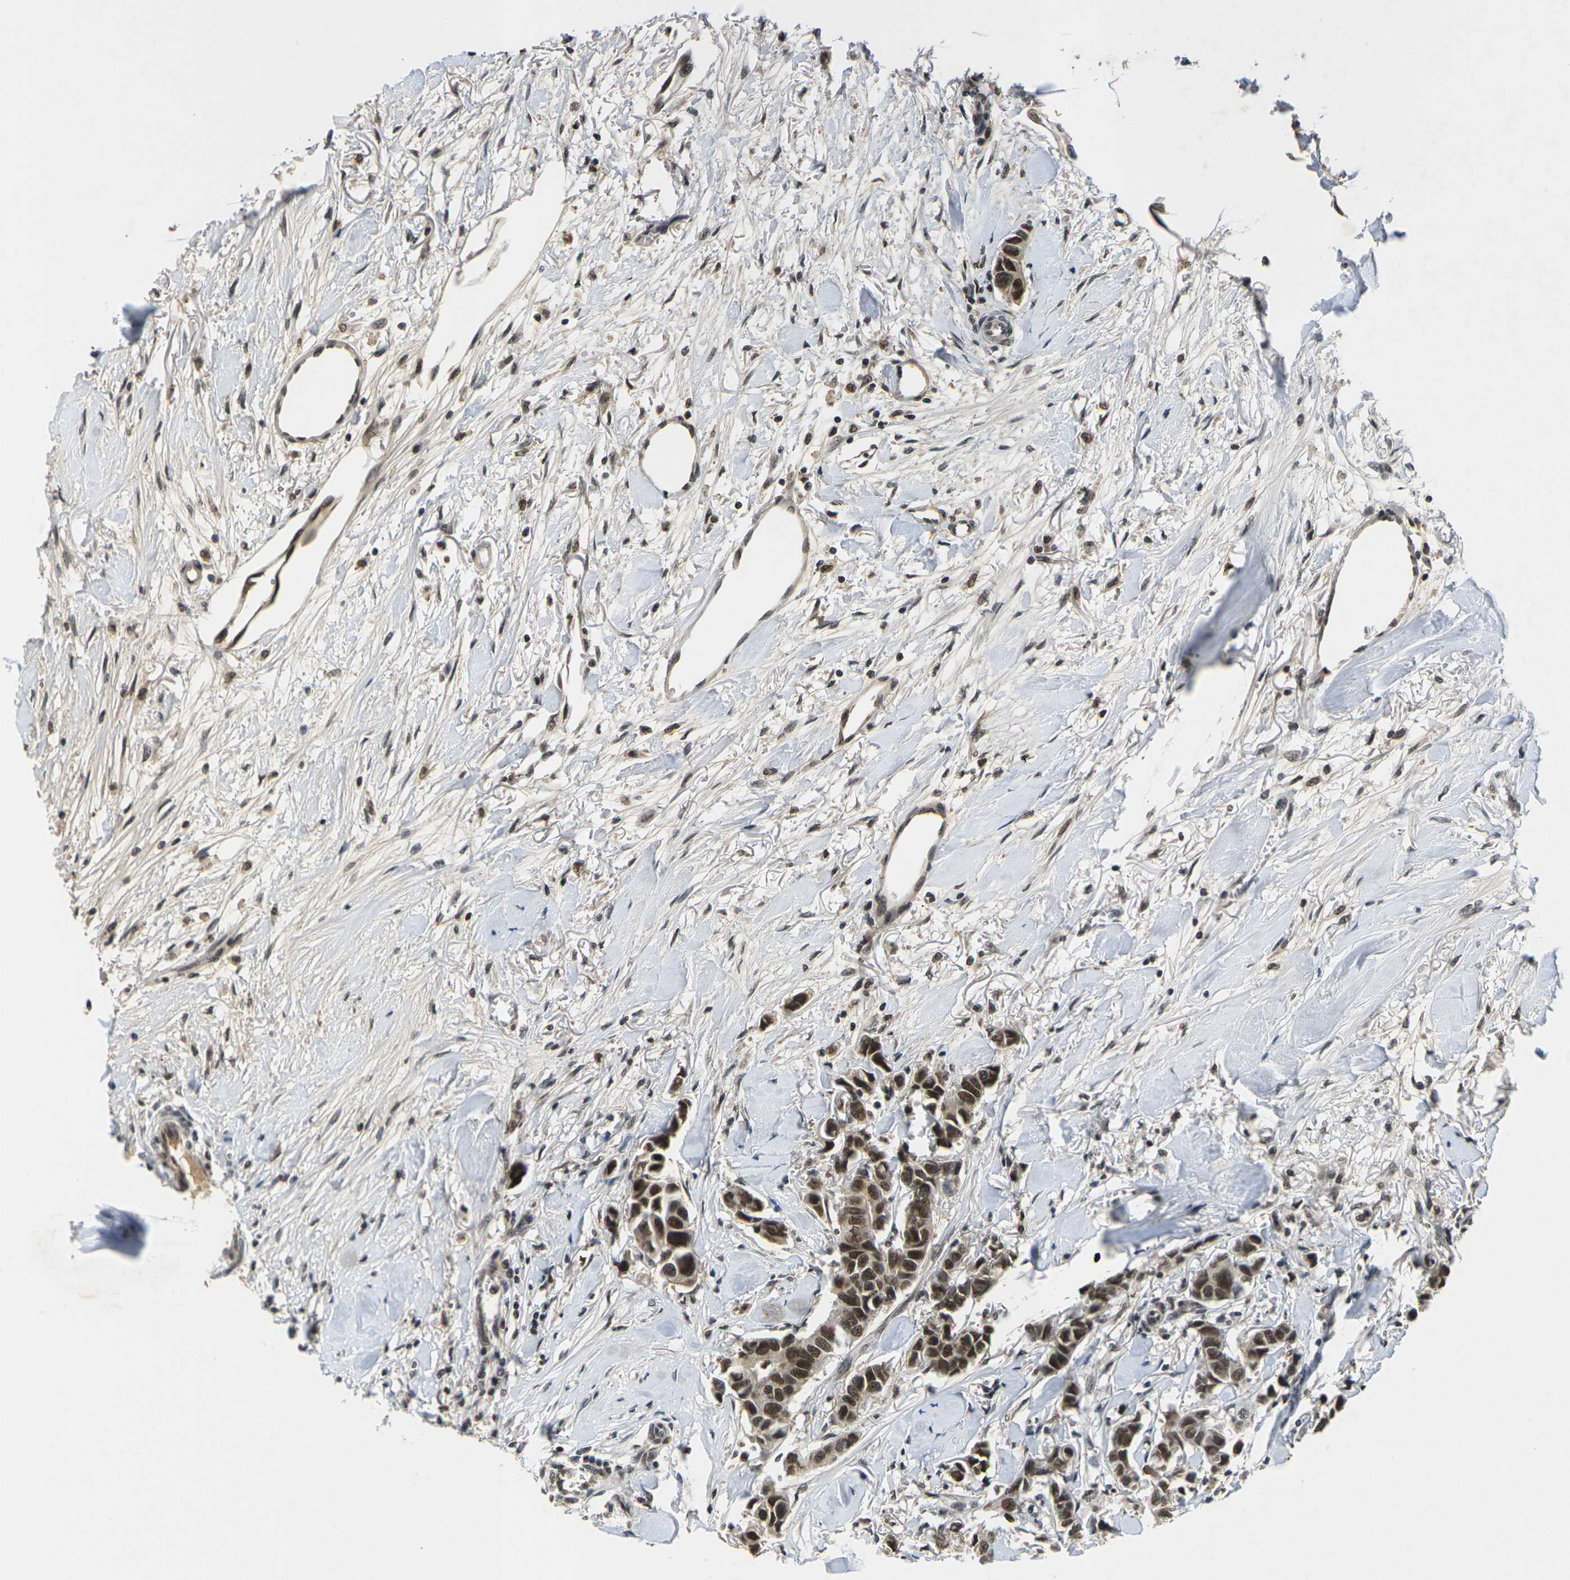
{"staining": {"intensity": "strong", "quantity": ">75%", "location": "nuclear"}, "tissue": "breast cancer", "cell_type": "Tumor cells", "image_type": "cancer", "snomed": [{"axis": "morphology", "description": "Duct carcinoma"}, {"axis": "topography", "description": "Breast"}], "caption": "This is a micrograph of IHC staining of breast intraductal carcinoma, which shows strong positivity in the nuclear of tumor cells.", "gene": "NELFA", "patient": {"sex": "female", "age": 80}}